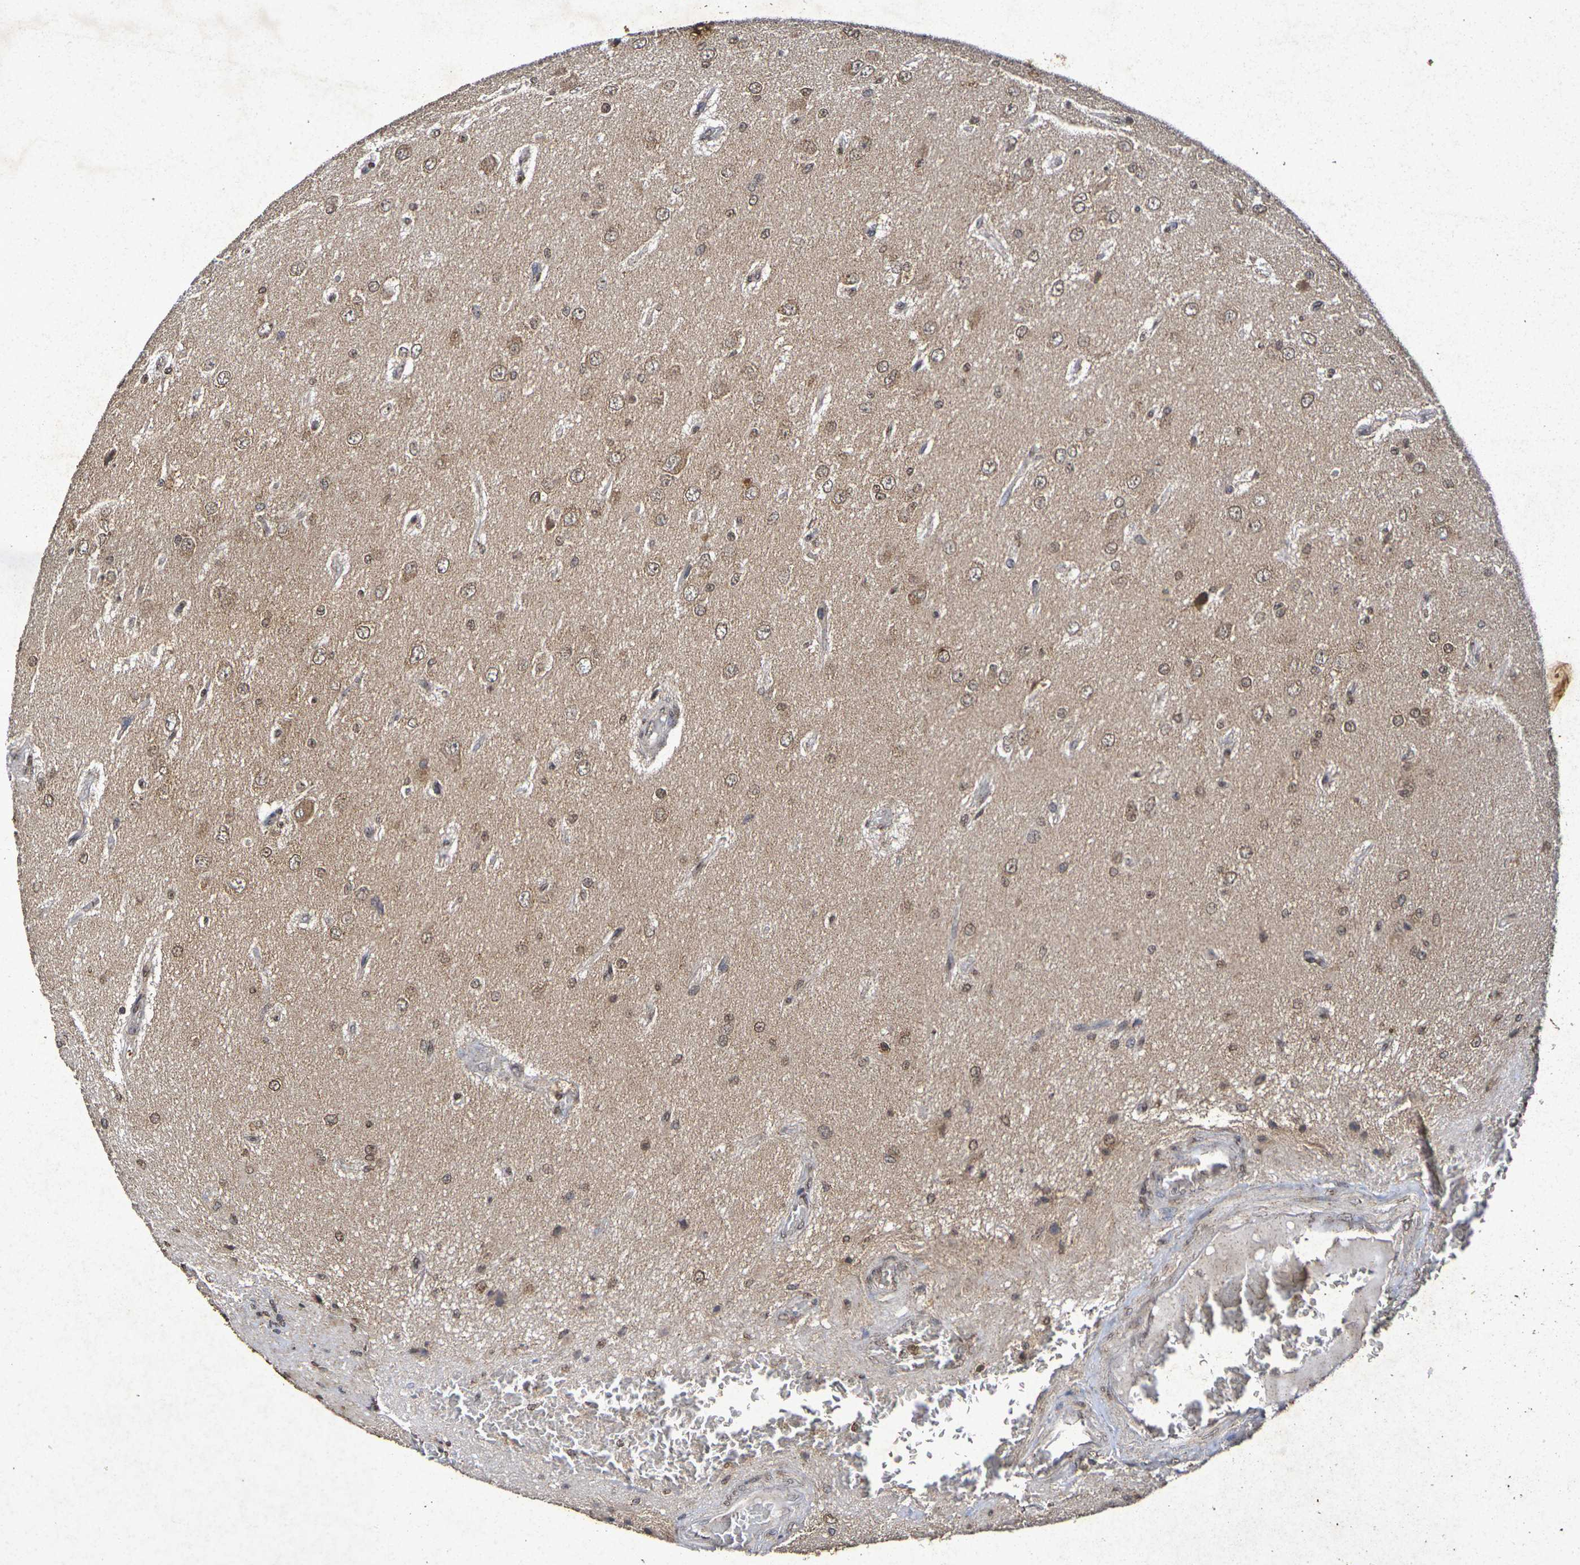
{"staining": {"intensity": "weak", "quantity": ">75%", "location": "cytoplasmic/membranous,nuclear"}, "tissue": "glioma", "cell_type": "Tumor cells", "image_type": "cancer", "snomed": [{"axis": "morphology", "description": "Glioma, malignant, High grade"}, {"axis": "topography", "description": "pancreas cauda"}], "caption": "Glioma stained with DAB IHC displays low levels of weak cytoplasmic/membranous and nuclear expression in approximately >75% of tumor cells.", "gene": "GUCY1A2", "patient": {"sex": "male", "age": 60}}